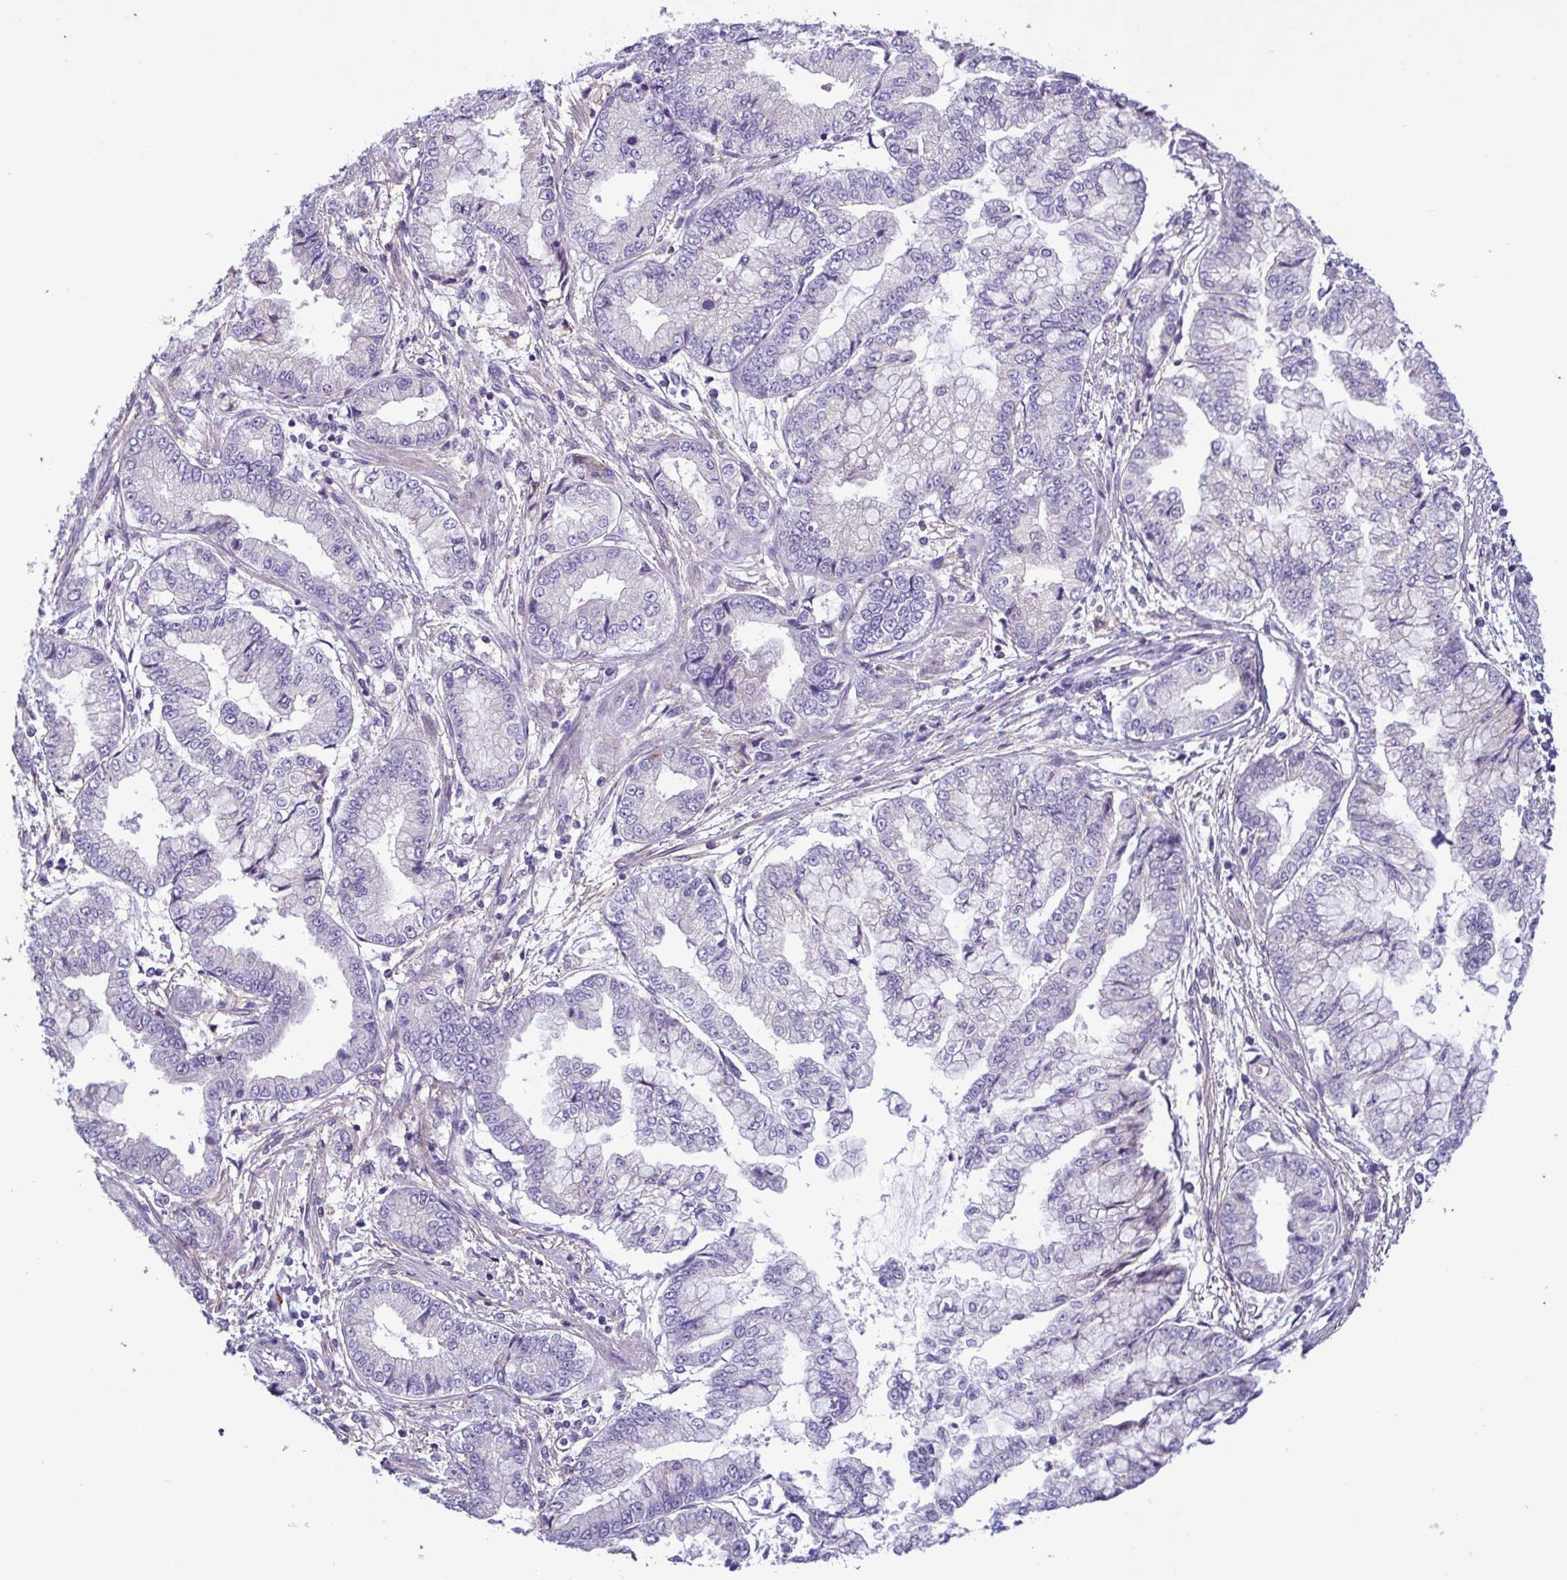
{"staining": {"intensity": "negative", "quantity": "none", "location": "none"}, "tissue": "stomach cancer", "cell_type": "Tumor cells", "image_type": "cancer", "snomed": [{"axis": "morphology", "description": "Adenocarcinoma, NOS"}, {"axis": "topography", "description": "Stomach, upper"}], "caption": "The histopathology image reveals no significant positivity in tumor cells of stomach cancer (adenocarcinoma). (Immunohistochemistry, brightfield microscopy, high magnification).", "gene": "F13B", "patient": {"sex": "female", "age": 74}}